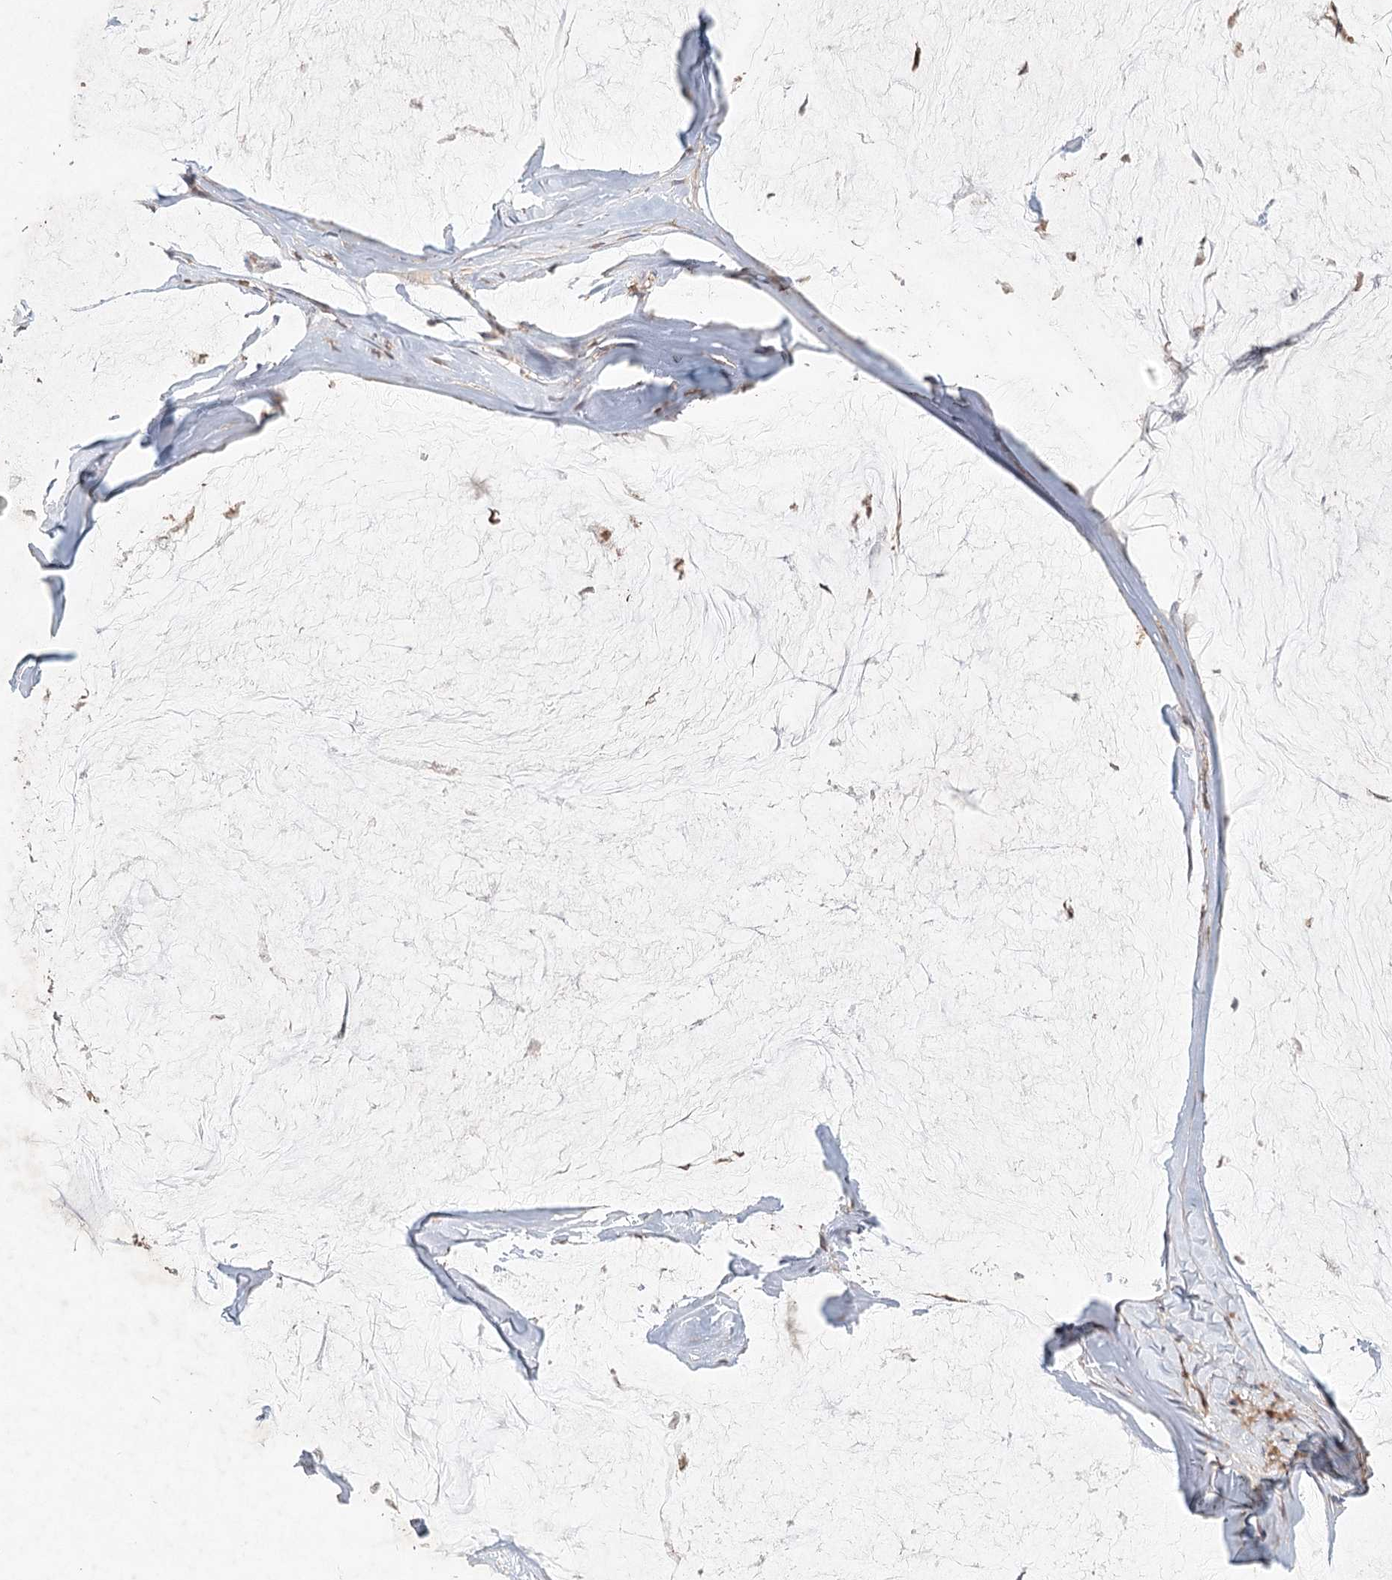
{"staining": {"intensity": "moderate", "quantity": "<25%", "location": "cytoplasmic/membranous"}, "tissue": "ovarian cancer", "cell_type": "Tumor cells", "image_type": "cancer", "snomed": [{"axis": "morphology", "description": "Cystadenocarcinoma, mucinous, NOS"}, {"axis": "topography", "description": "Ovary"}], "caption": "The micrograph exhibits immunohistochemical staining of mucinous cystadenocarcinoma (ovarian). There is moderate cytoplasmic/membranous positivity is present in about <25% of tumor cells. (DAB IHC, brown staining for protein, blue staining for nuclei).", "gene": "ARSI", "patient": {"sex": "female", "age": 39}}